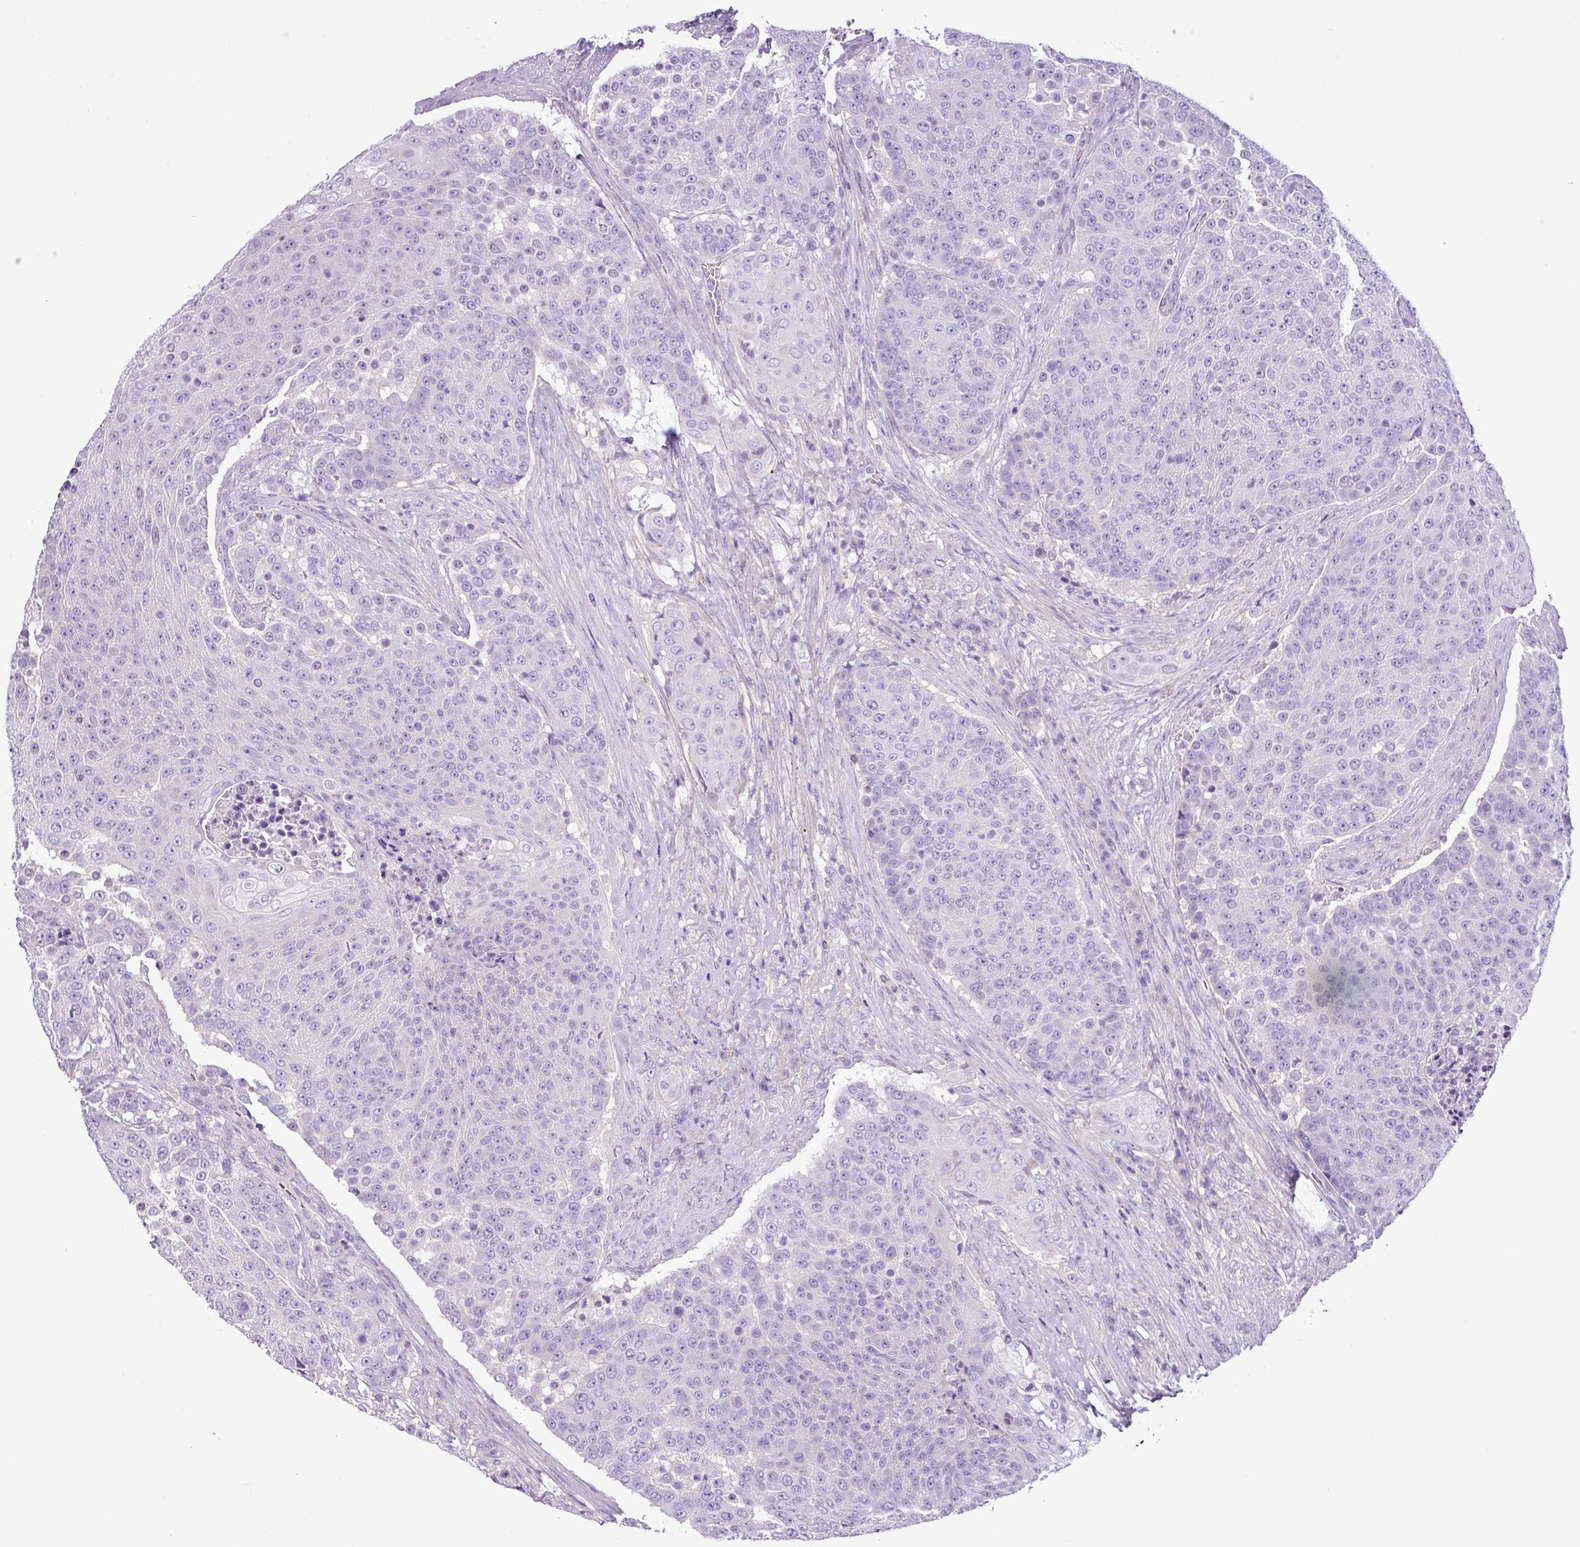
{"staining": {"intensity": "negative", "quantity": "none", "location": "none"}, "tissue": "urothelial cancer", "cell_type": "Tumor cells", "image_type": "cancer", "snomed": [{"axis": "morphology", "description": "Urothelial carcinoma, High grade"}, {"axis": "topography", "description": "Urinary bladder"}], "caption": "Protein analysis of urothelial cancer demonstrates no significant staining in tumor cells.", "gene": "ZNF334", "patient": {"sex": "female", "age": 63}}